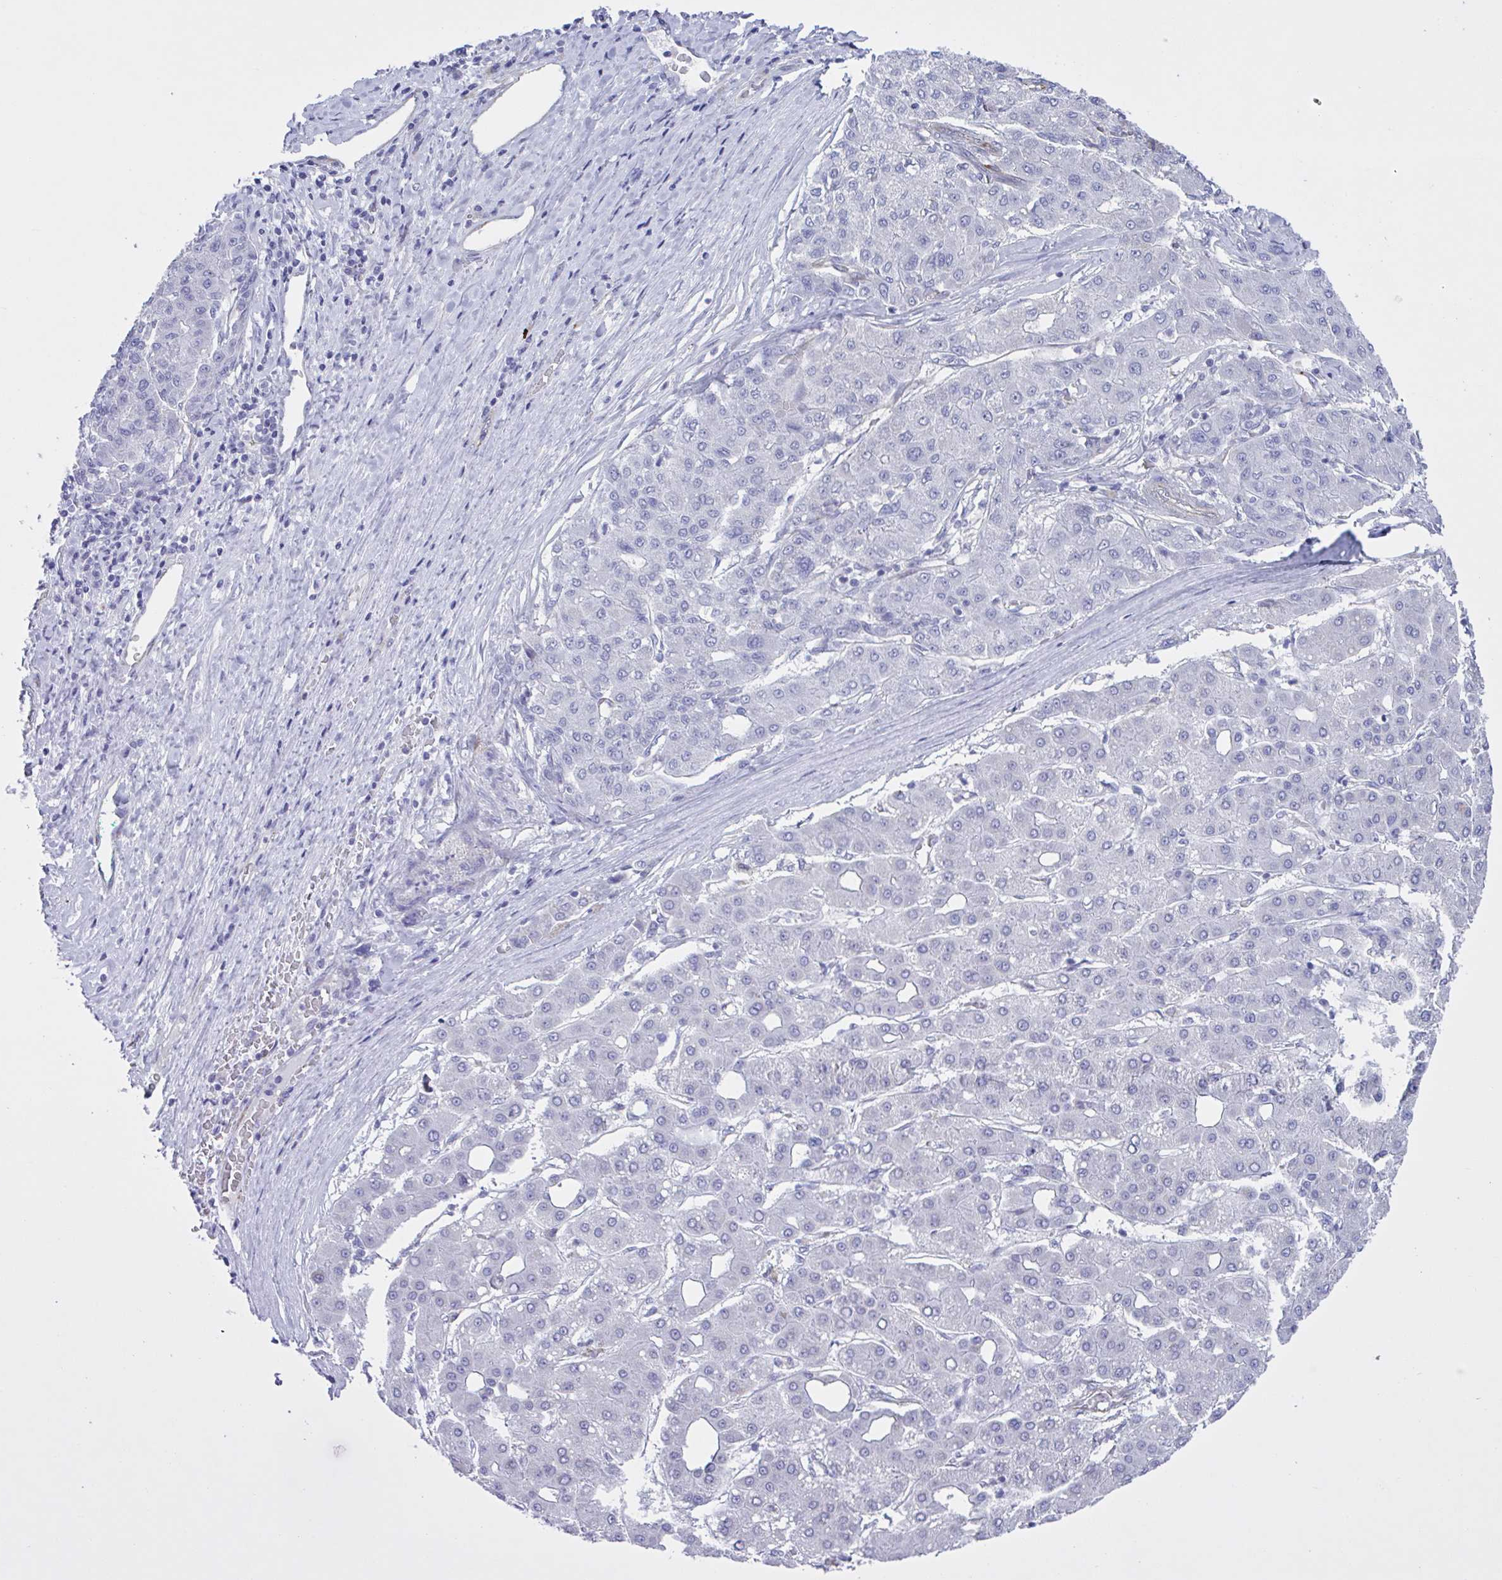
{"staining": {"intensity": "negative", "quantity": "none", "location": "none"}, "tissue": "liver cancer", "cell_type": "Tumor cells", "image_type": "cancer", "snomed": [{"axis": "morphology", "description": "Carcinoma, Hepatocellular, NOS"}, {"axis": "topography", "description": "Liver"}], "caption": "An IHC micrograph of liver cancer is shown. There is no staining in tumor cells of liver cancer.", "gene": "TMEM86B", "patient": {"sex": "male", "age": 65}}